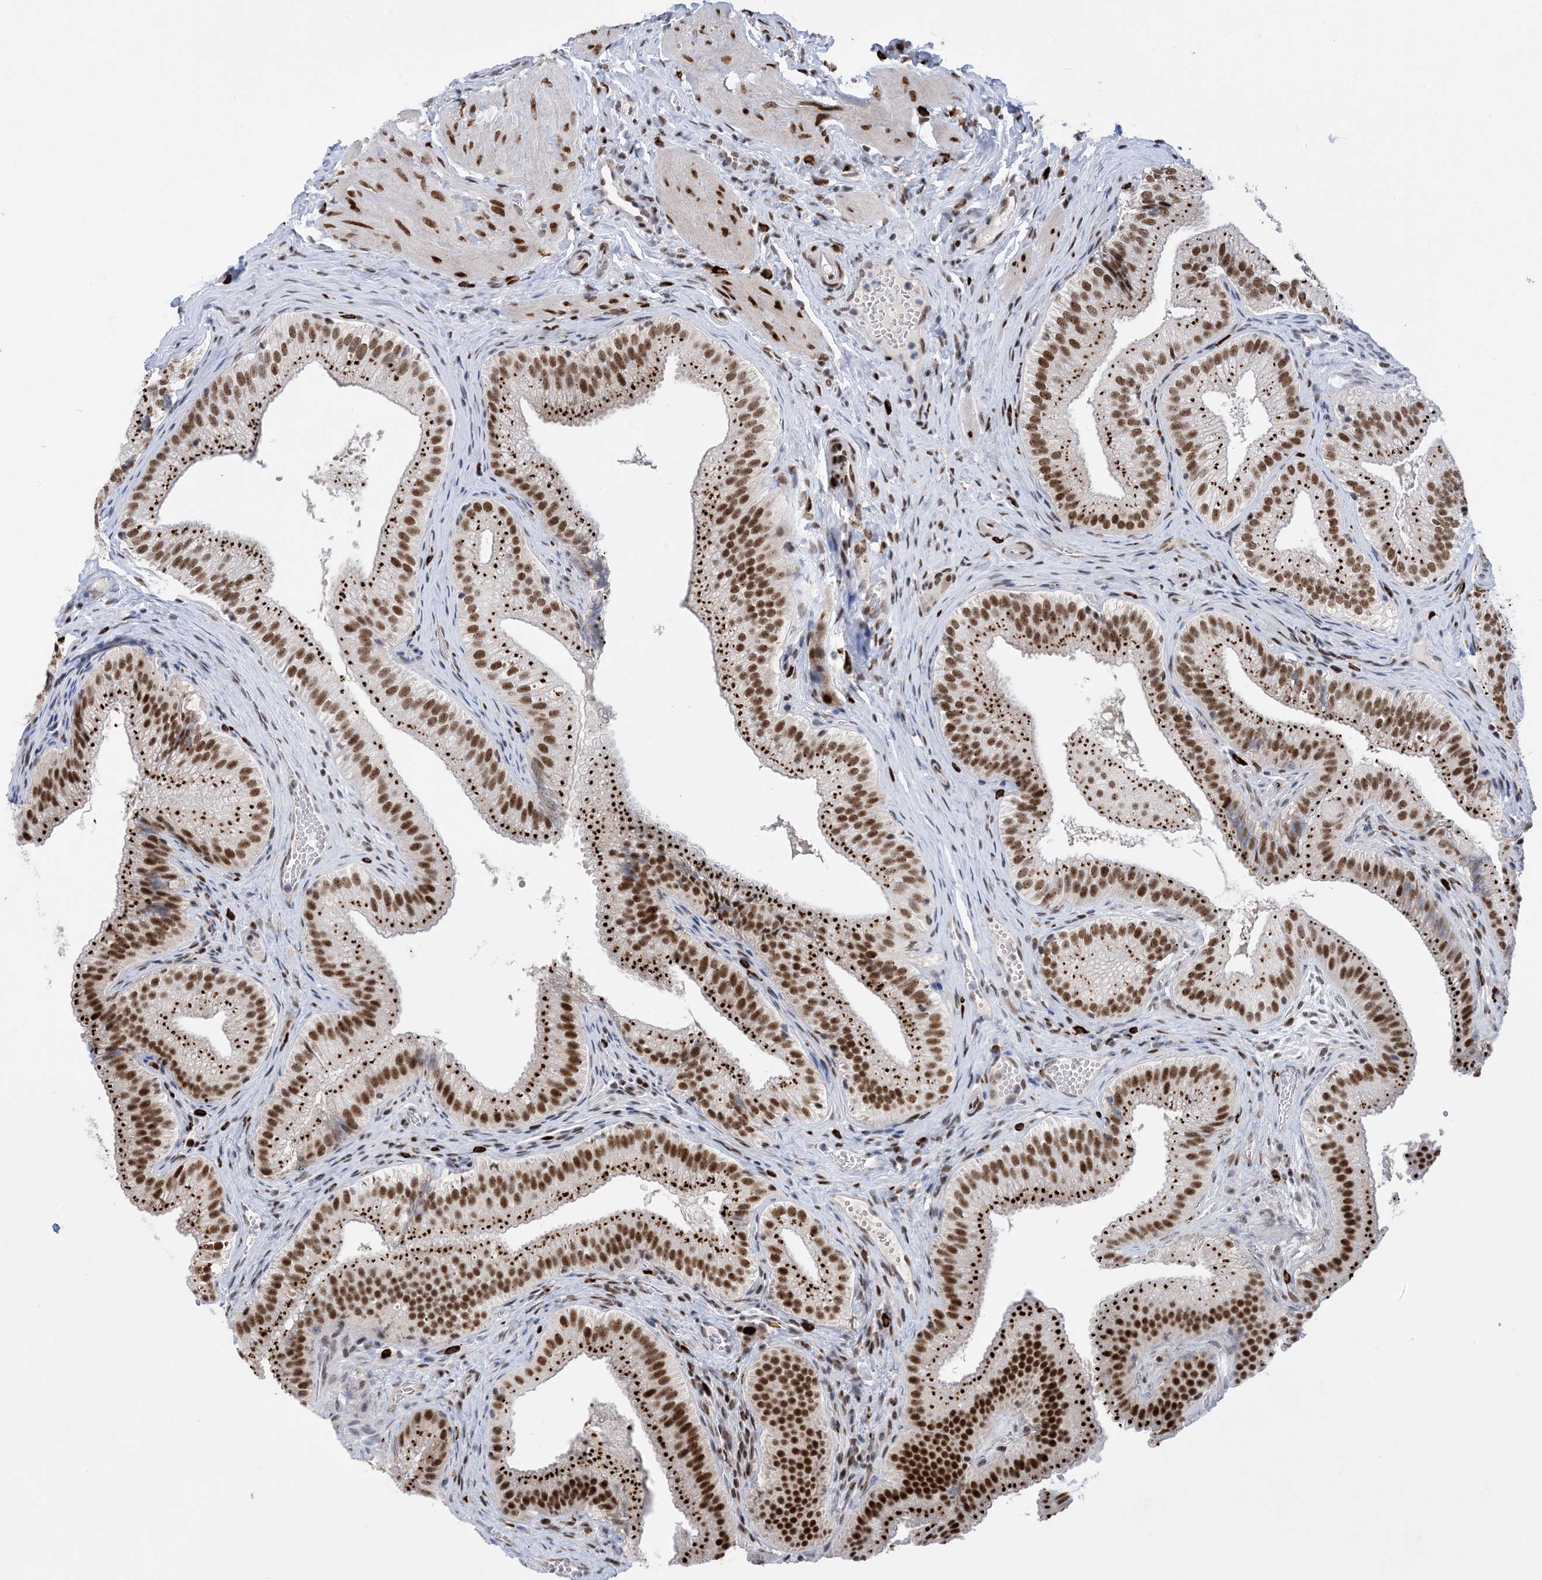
{"staining": {"intensity": "strong", "quantity": ">75%", "location": "nuclear"}, "tissue": "gallbladder", "cell_type": "Glandular cells", "image_type": "normal", "snomed": [{"axis": "morphology", "description": "Normal tissue, NOS"}, {"axis": "topography", "description": "Gallbladder"}], "caption": "Immunohistochemistry (IHC) (DAB) staining of unremarkable gallbladder exhibits strong nuclear protein staining in approximately >75% of glandular cells.", "gene": "TSPYL1", "patient": {"sex": "female", "age": 30}}